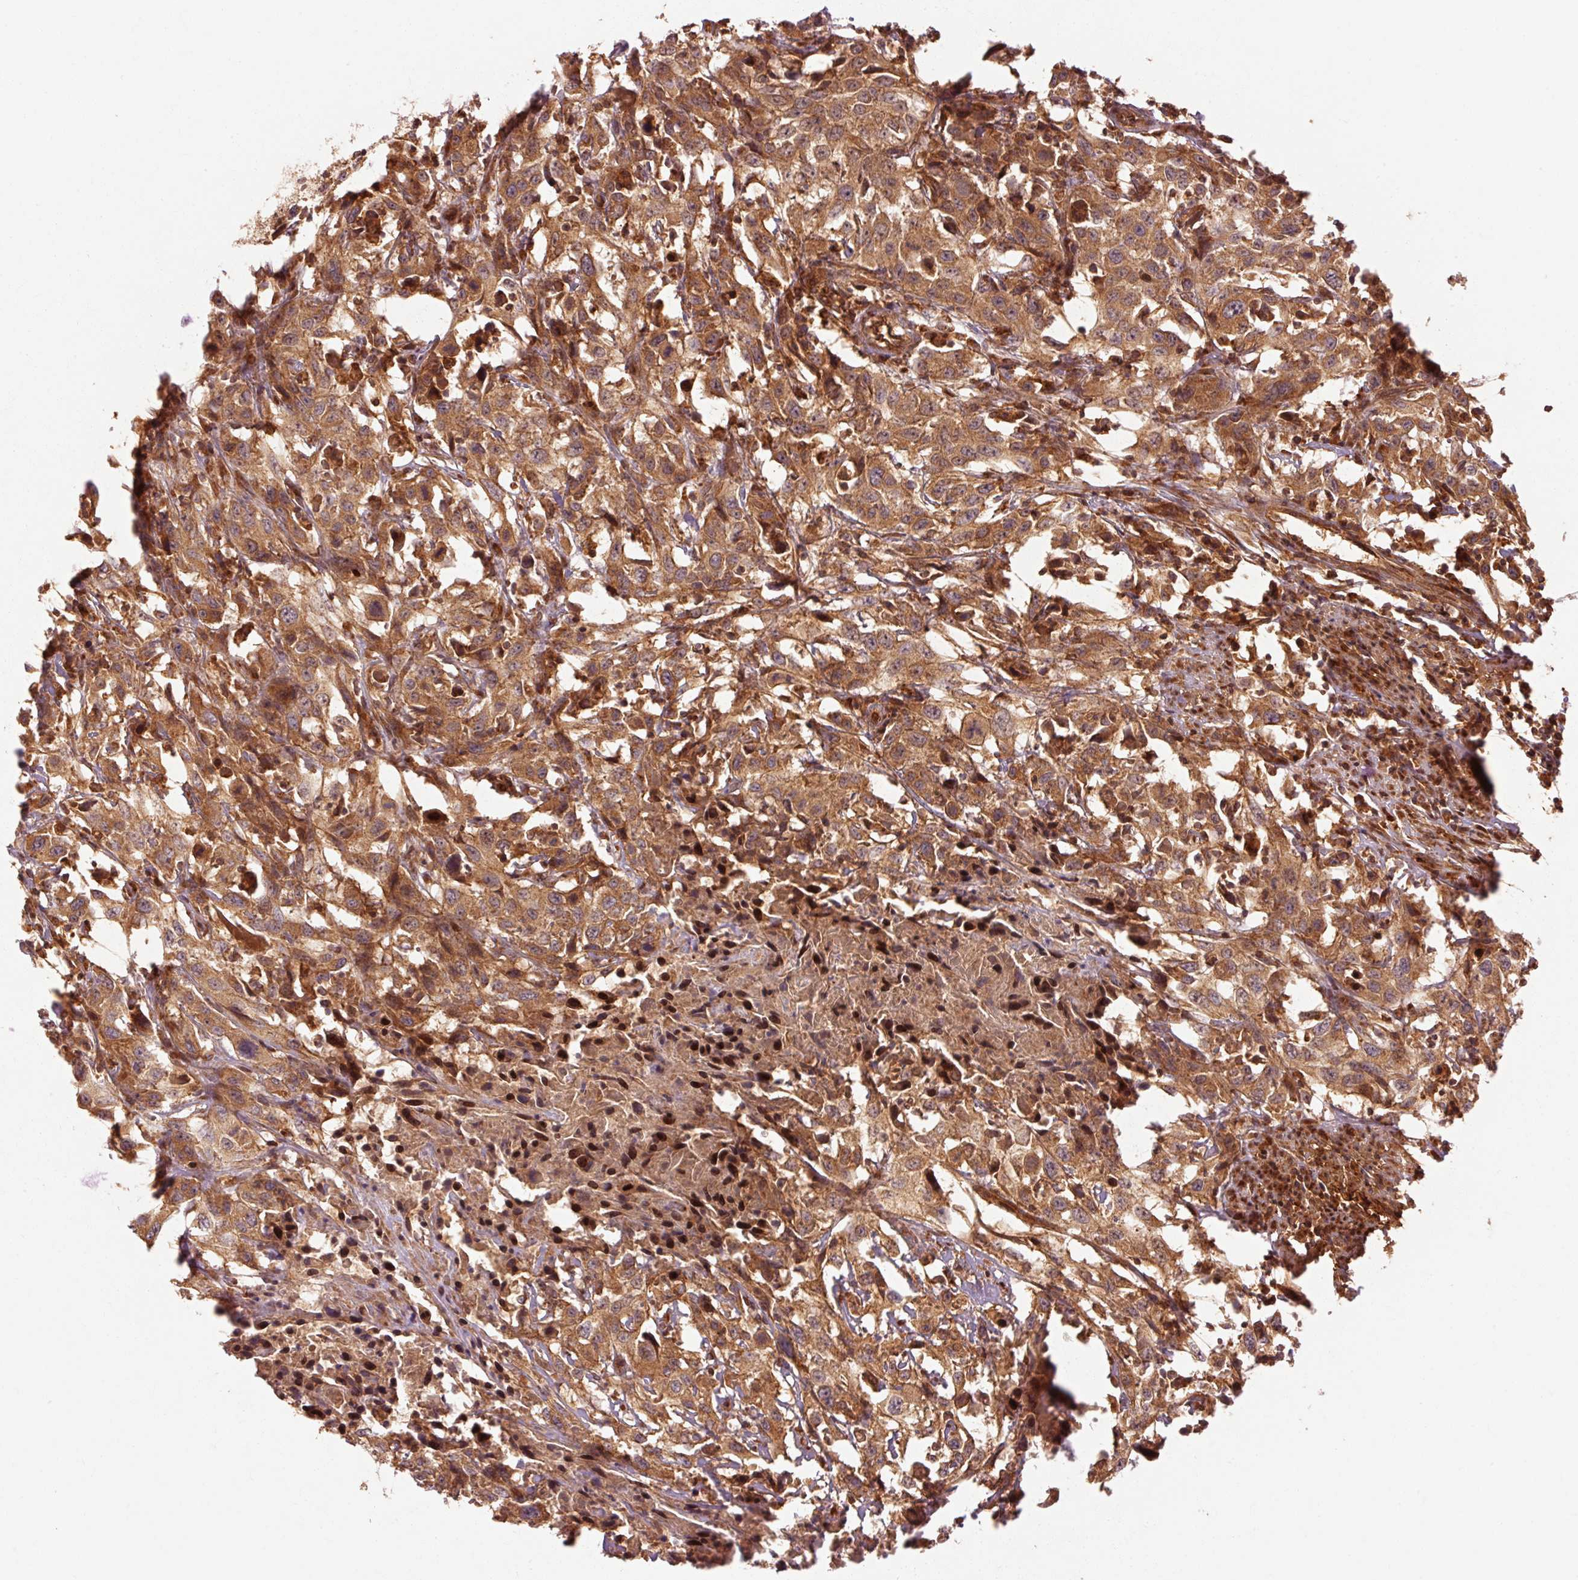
{"staining": {"intensity": "moderate", "quantity": ">75%", "location": "cytoplasmic/membranous"}, "tissue": "urothelial cancer", "cell_type": "Tumor cells", "image_type": "cancer", "snomed": [{"axis": "morphology", "description": "Urothelial carcinoma, High grade"}, {"axis": "topography", "description": "Urinary bladder"}], "caption": "Immunohistochemistry image of neoplastic tissue: urothelial carcinoma (high-grade) stained using IHC demonstrates medium levels of moderate protein expression localized specifically in the cytoplasmic/membranous of tumor cells, appearing as a cytoplasmic/membranous brown color.", "gene": "CTNNA1", "patient": {"sex": "male", "age": 61}}